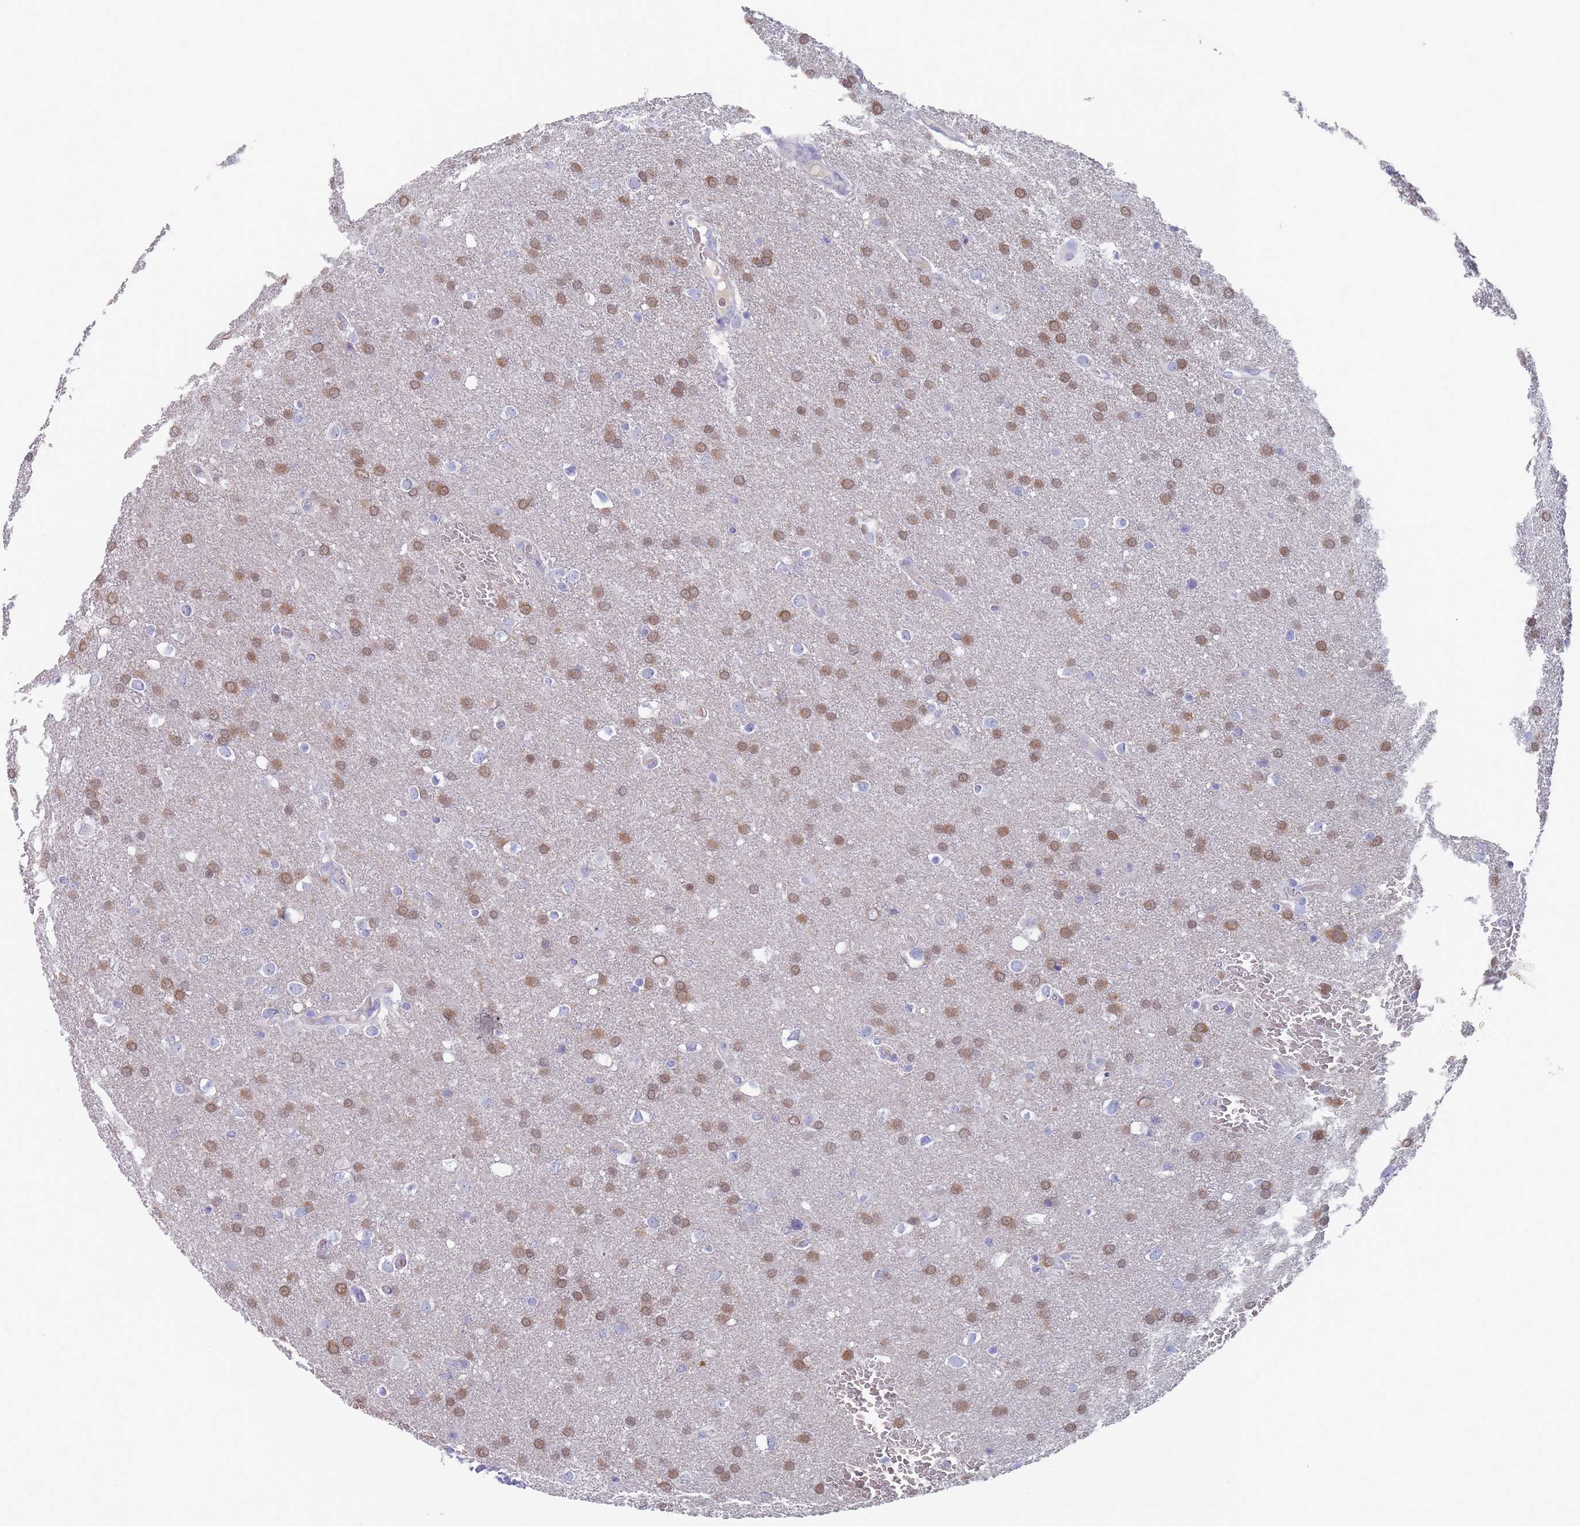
{"staining": {"intensity": "moderate", "quantity": ">75%", "location": "cytoplasmic/membranous,nuclear"}, "tissue": "glioma", "cell_type": "Tumor cells", "image_type": "cancer", "snomed": [{"axis": "morphology", "description": "Glioma, malignant, Low grade"}, {"axis": "topography", "description": "Brain"}], "caption": "IHC (DAB (3,3'-diaminobenzidine)) staining of low-grade glioma (malignant) displays moderate cytoplasmic/membranous and nuclear protein expression in approximately >75% of tumor cells. The protein of interest is stained brown, and the nuclei are stained in blue (DAB IHC with brightfield microscopy, high magnification).", "gene": "ST8SIA5", "patient": {"sex": "female", "age": 32}}